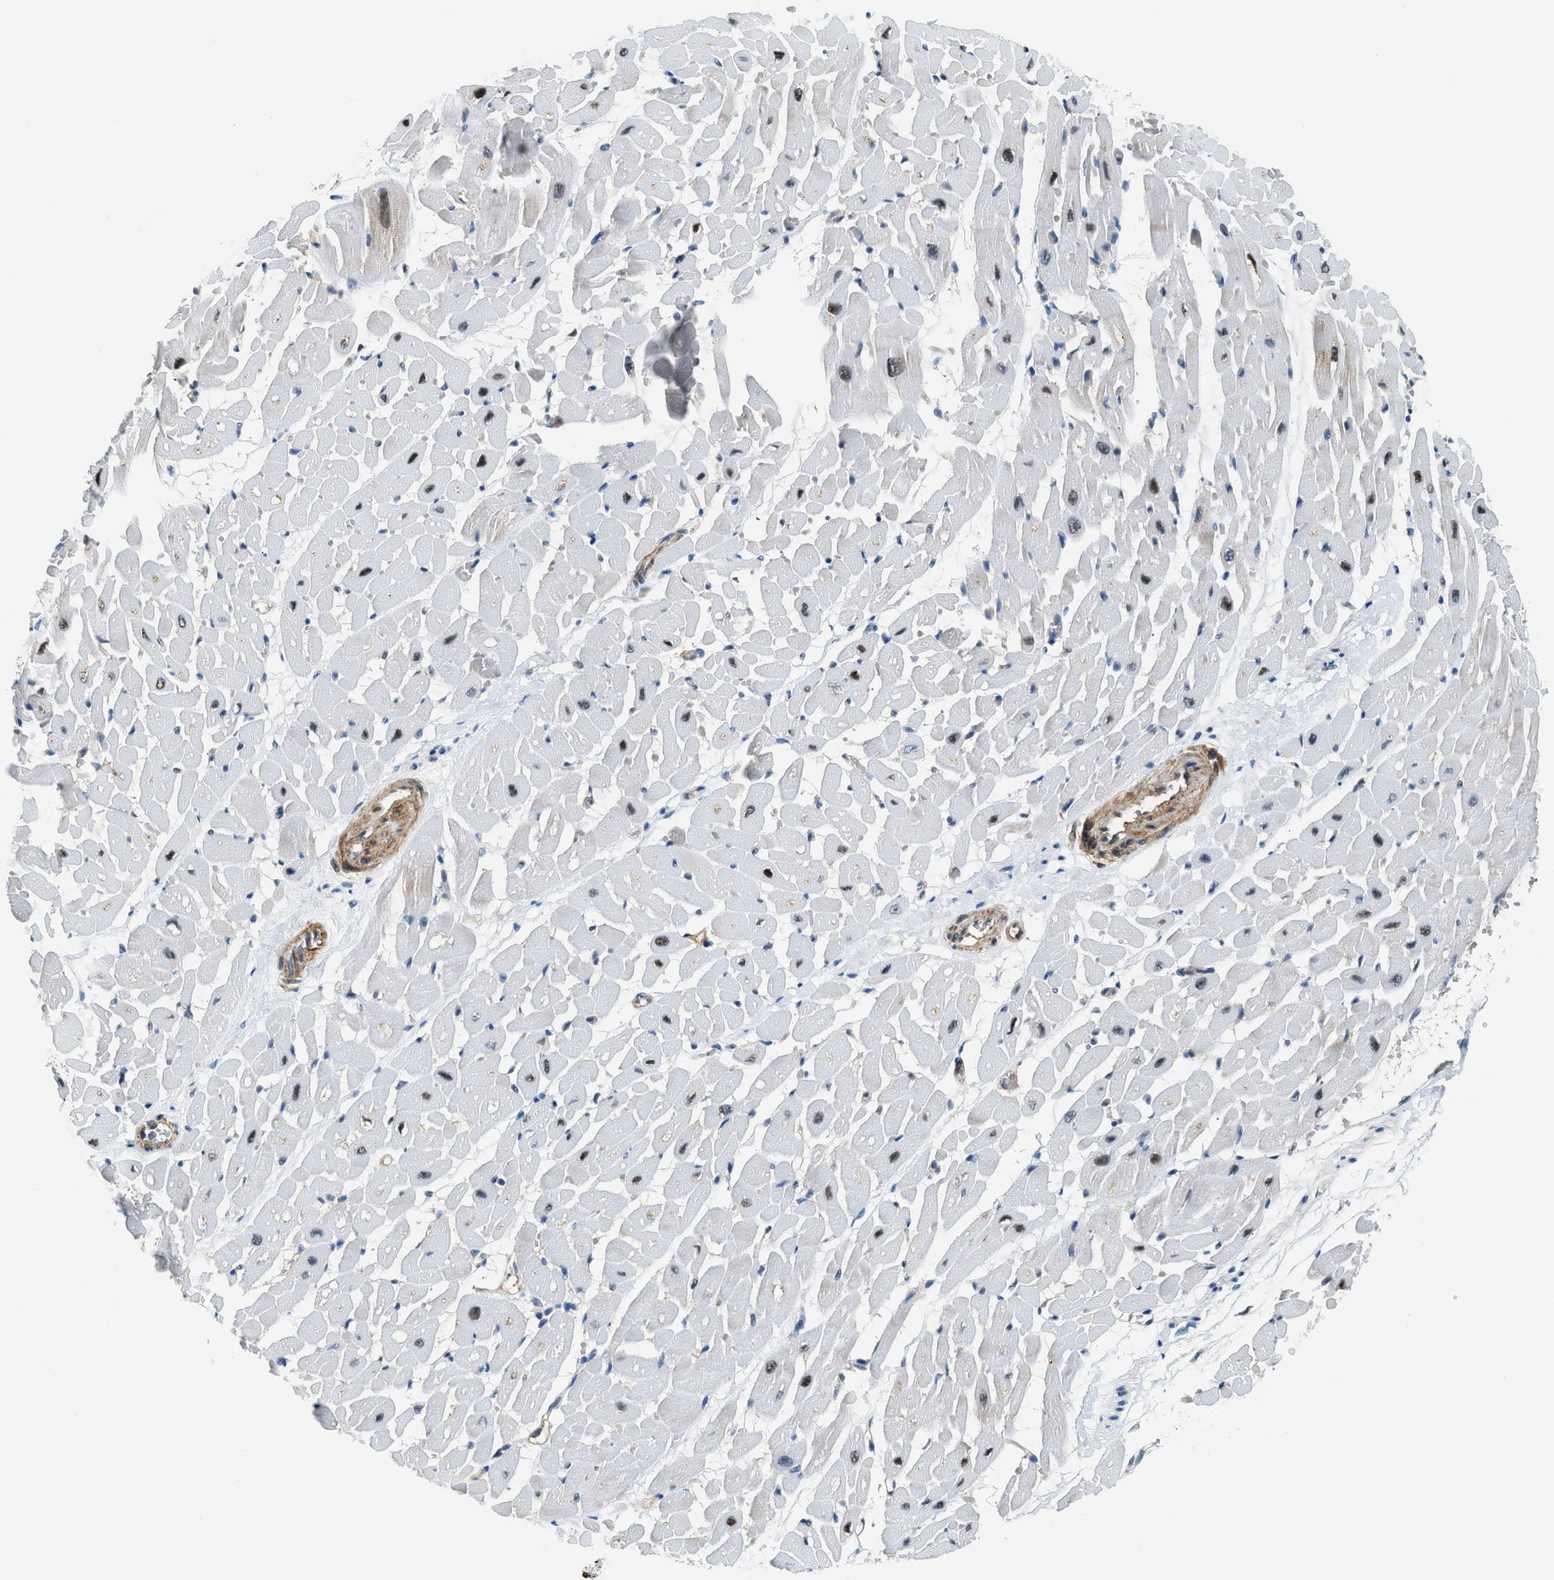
{"staining": {"intensity": "weak", "quantity": "<25%", "location": "cytoplasmic/membranous"}, "tissue": "heart muscle", "cell_type": "Cardiomyocytes", "image_type": "normal", "snomed": [{"axis": "morphology", "description": "Normal tissue, NOS"}, {"axis": "topography", "description": "Heart"}], "caption": "This histopathology image is of unremarkable heart muscle stained with IHC to label a protein in brown with the nuclei are counter-stained blue. There is no expression in cardiomyocytes. (DAB IHC, high magnification).", "gene": "CBLB", "patient": {"sex": "male", "age": 45}}